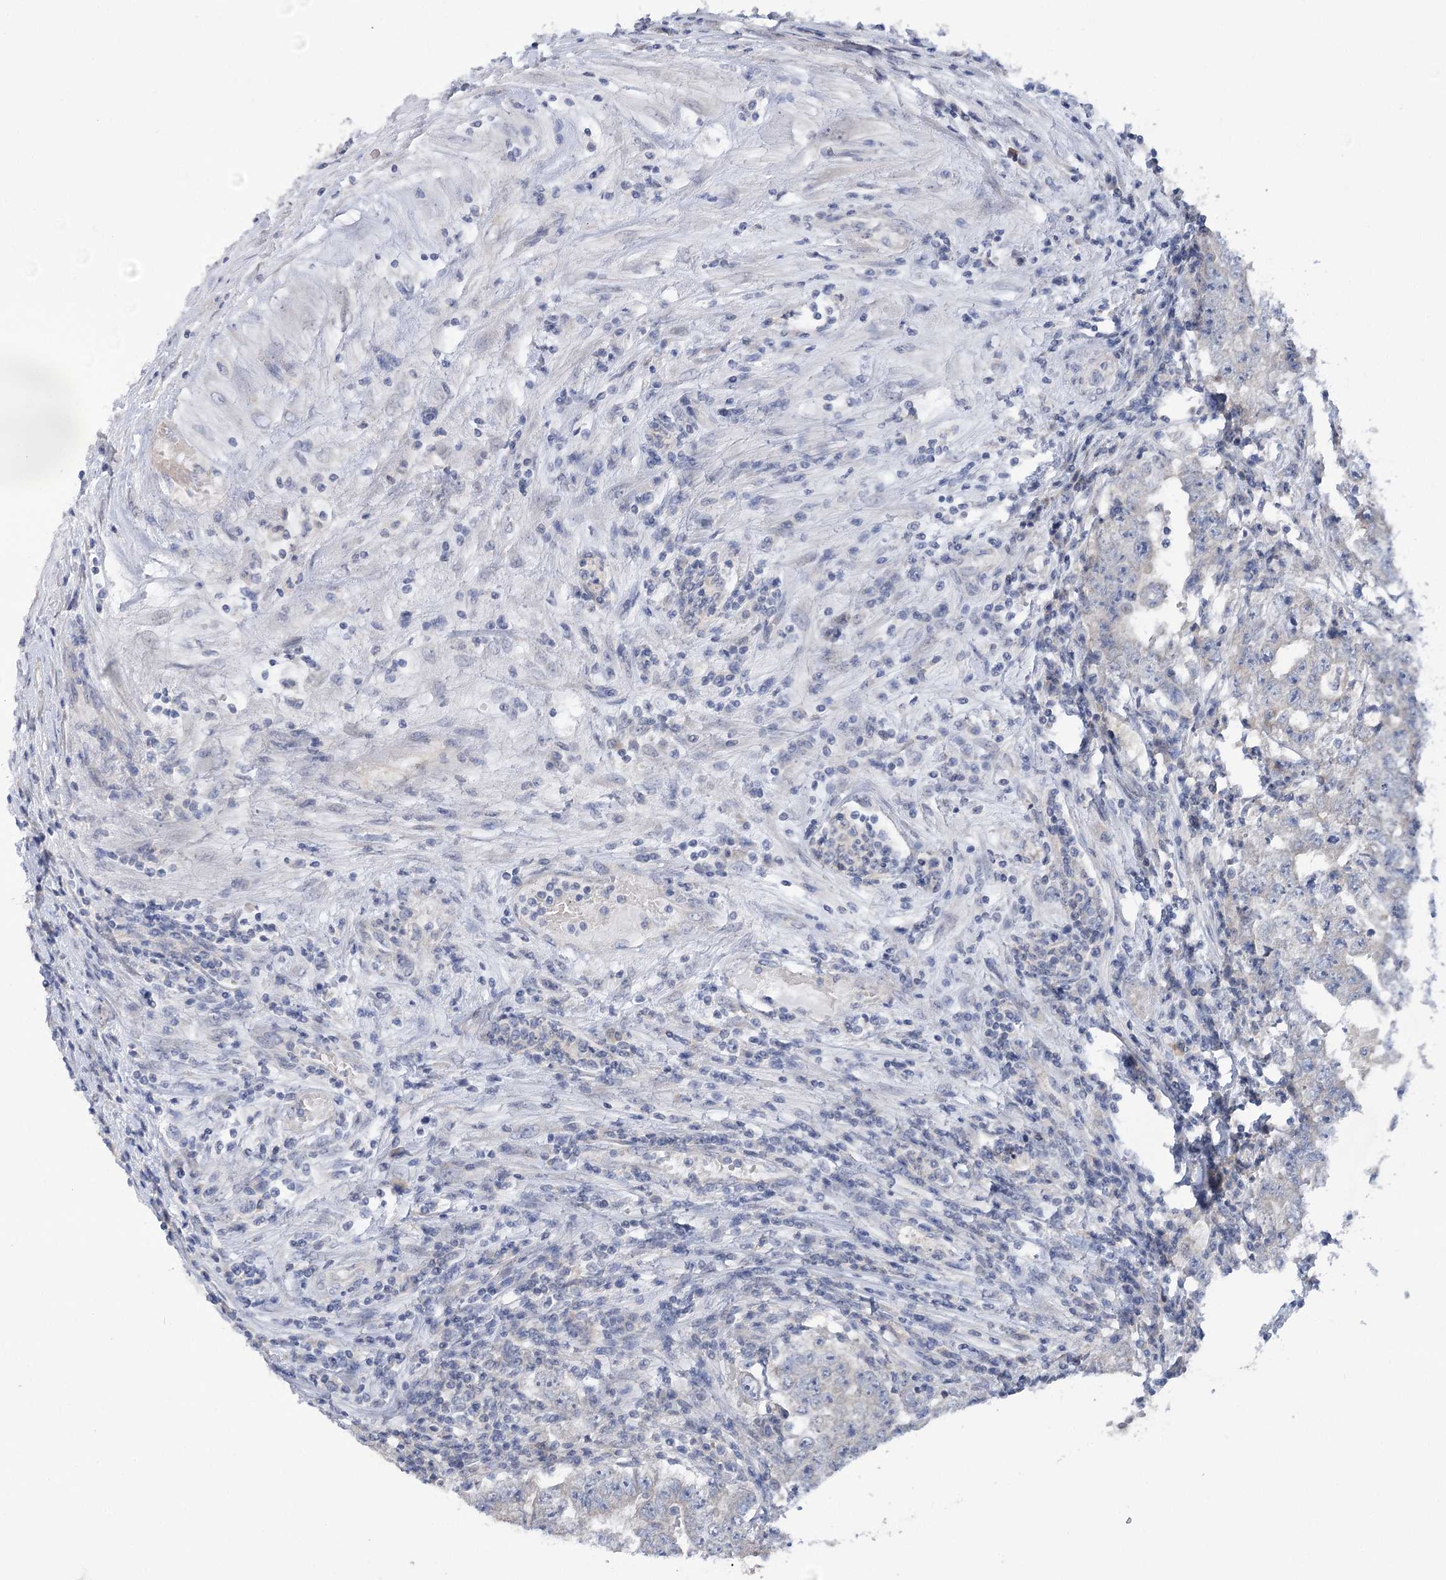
{"staining": {"intensity": "negative", "quantity": "none", "location": "none"}, "tissue": "testis cancer", "cell_type": "Tumor cells", "image_type": "cancer", "snomed": [{"axis": "morphology", "description": "Carcinoma, Embryonal, NOS"}, {"axis": "topography", "description": "Testis"}], "caption": "DAB immunohistochemical staining of testis cancer (embryonal carcinoma) reveals no significant staining in tumor cells. (DAB (3,3'-diaminobenzidine) IHC, high magnification).", "gene": "DCUN1D1", "patient": {"sex": "male", "age": 25}}